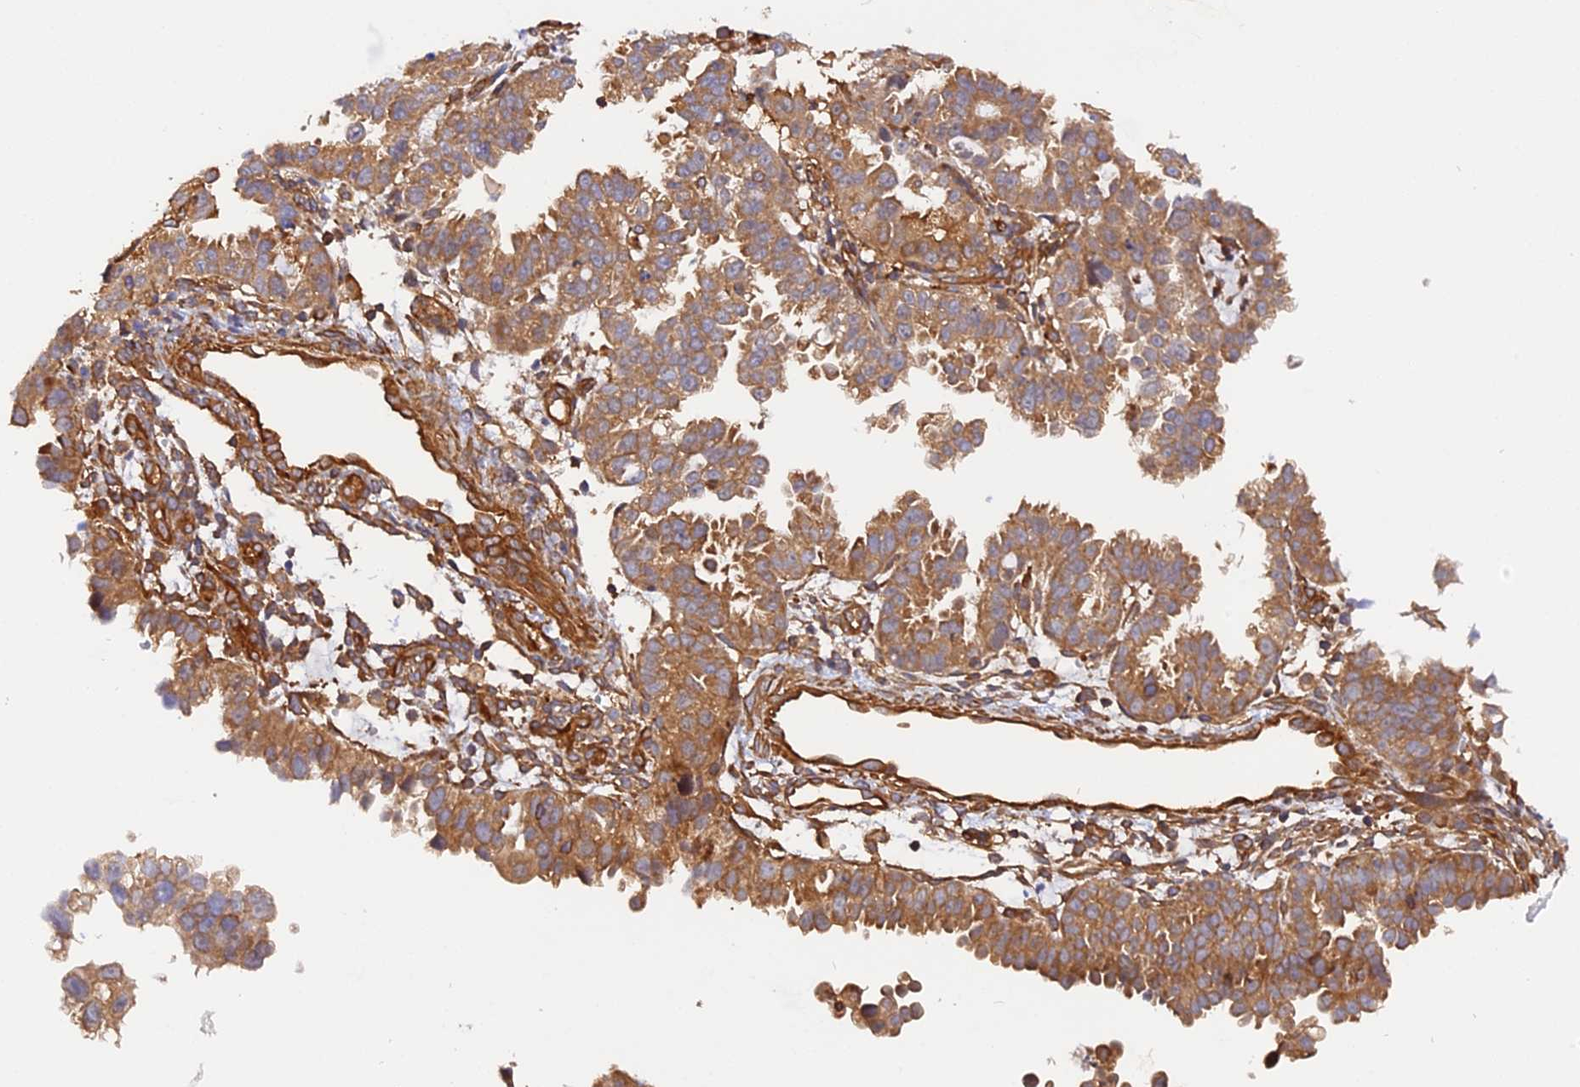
{"staining": {"intensity": "moderate", "quantity": ">75%", "location": "cytoplasmic/membranous"}, "tissue": "endometrial cancer", "cell_type": "Tumor cells", "image_type": "cancer", "snomed": [{"axis": "morphology", "description": "Adenocarcinoma, NOS"}, {"axis": "topography", "description": "Endometrium"}], "caption": "A brown stain shows moderate cytoplasmic/membranous expression of a protein in human adenocarcinoma (endometrial) tumor cells.", "gene": "C5orf22", "patient": {"sex": "female", "age": 85}}